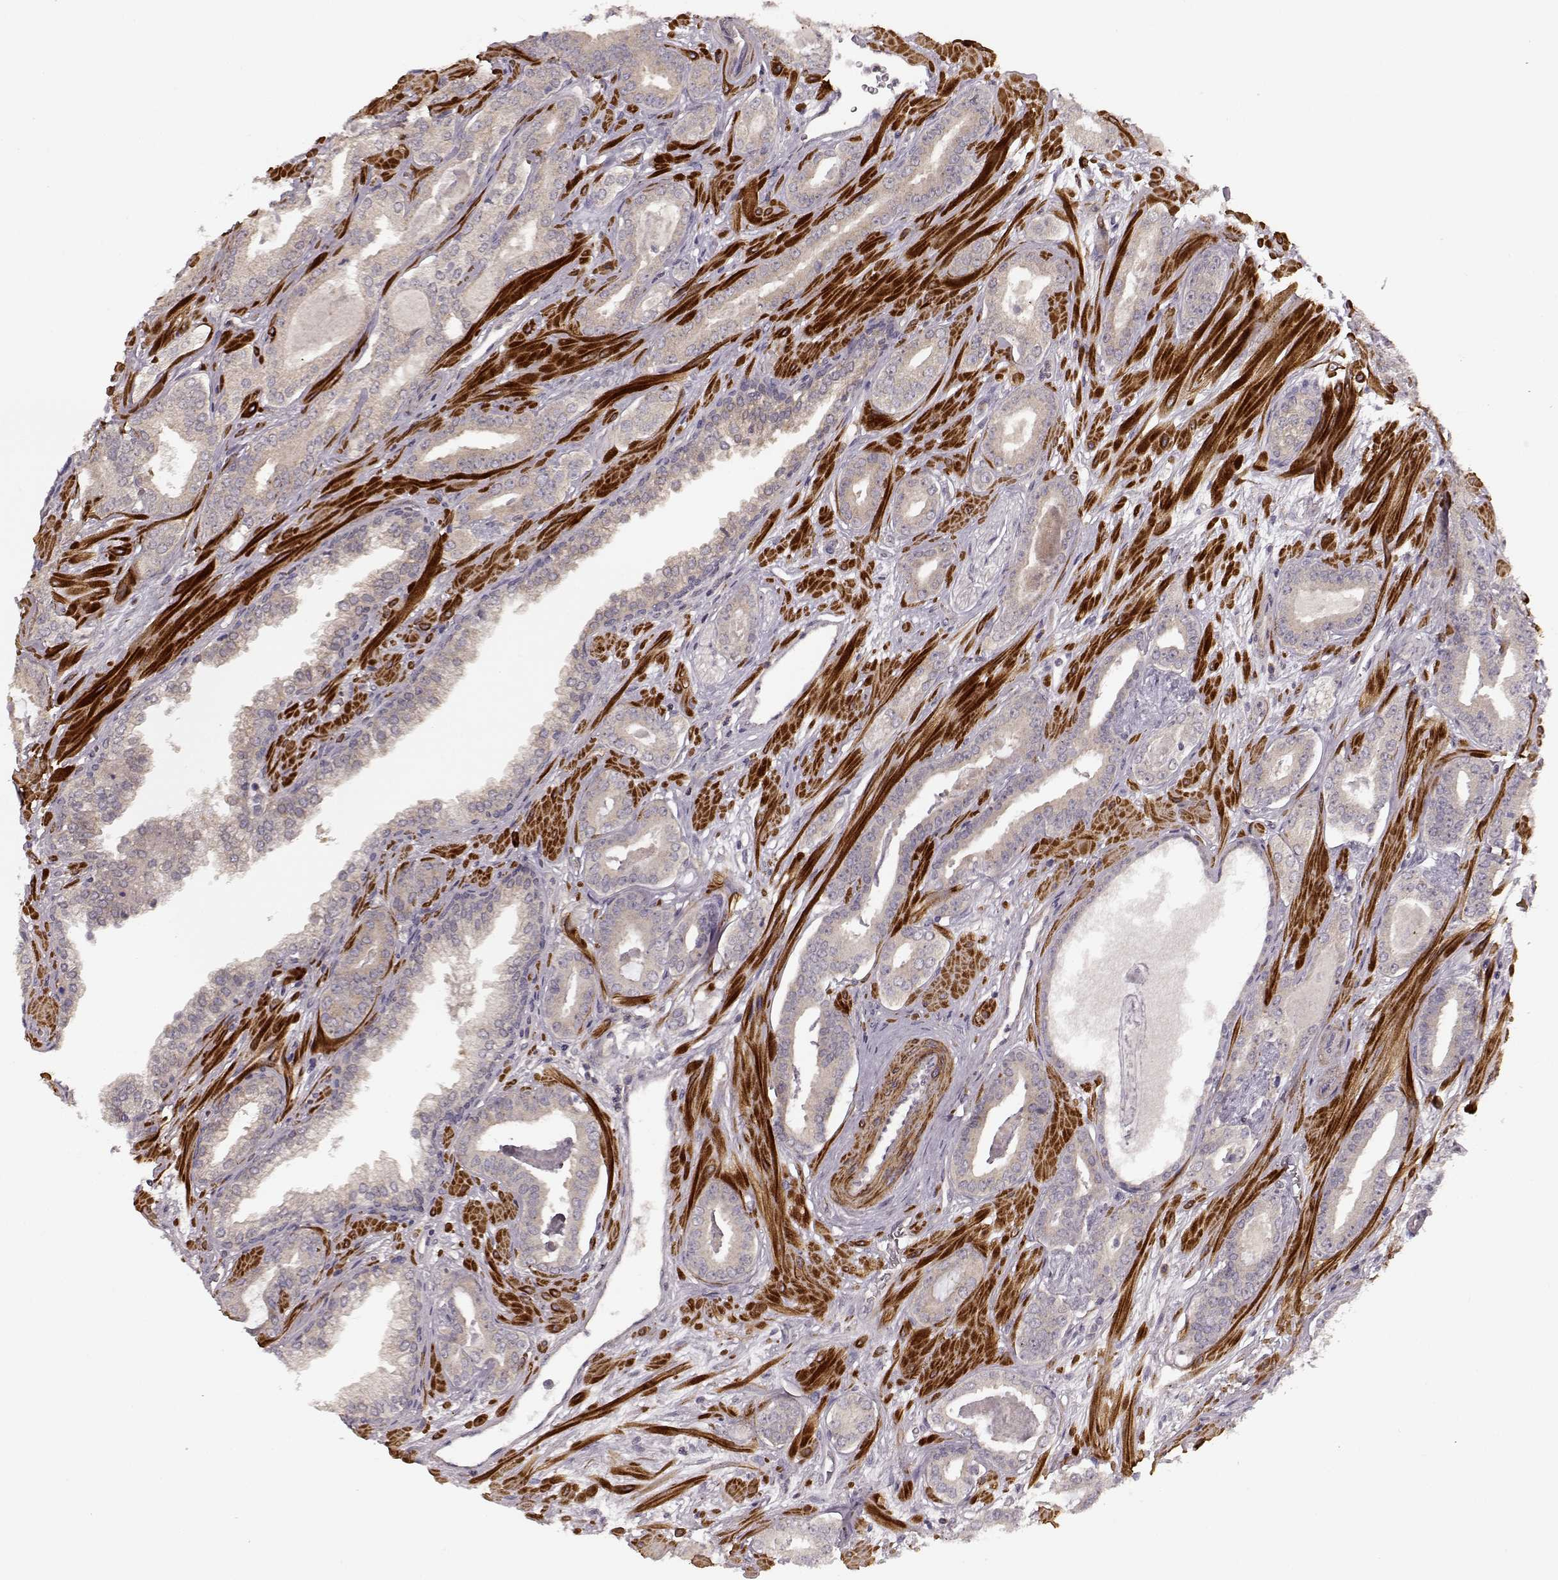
{"staining": {"intensity": "negative", "quantity": "none", "location": "none"}, "tissue": "prostate cancer", "cell_type": "Tumor cells", "image_type": "cancer", "snomed": [{"axis": "morphology", "description": "Adenocarcinoma, Low grade"}, {"axis": "topography", "description": "Prostate"}], "caption": "Prostate cancer (adenocarcinoma (low-grade)) was stained to show a protein in brown. There is no significant expression in tumor cells.", "gene": "SLAIN2", "patient": {"sex": "male", "age": 61}}